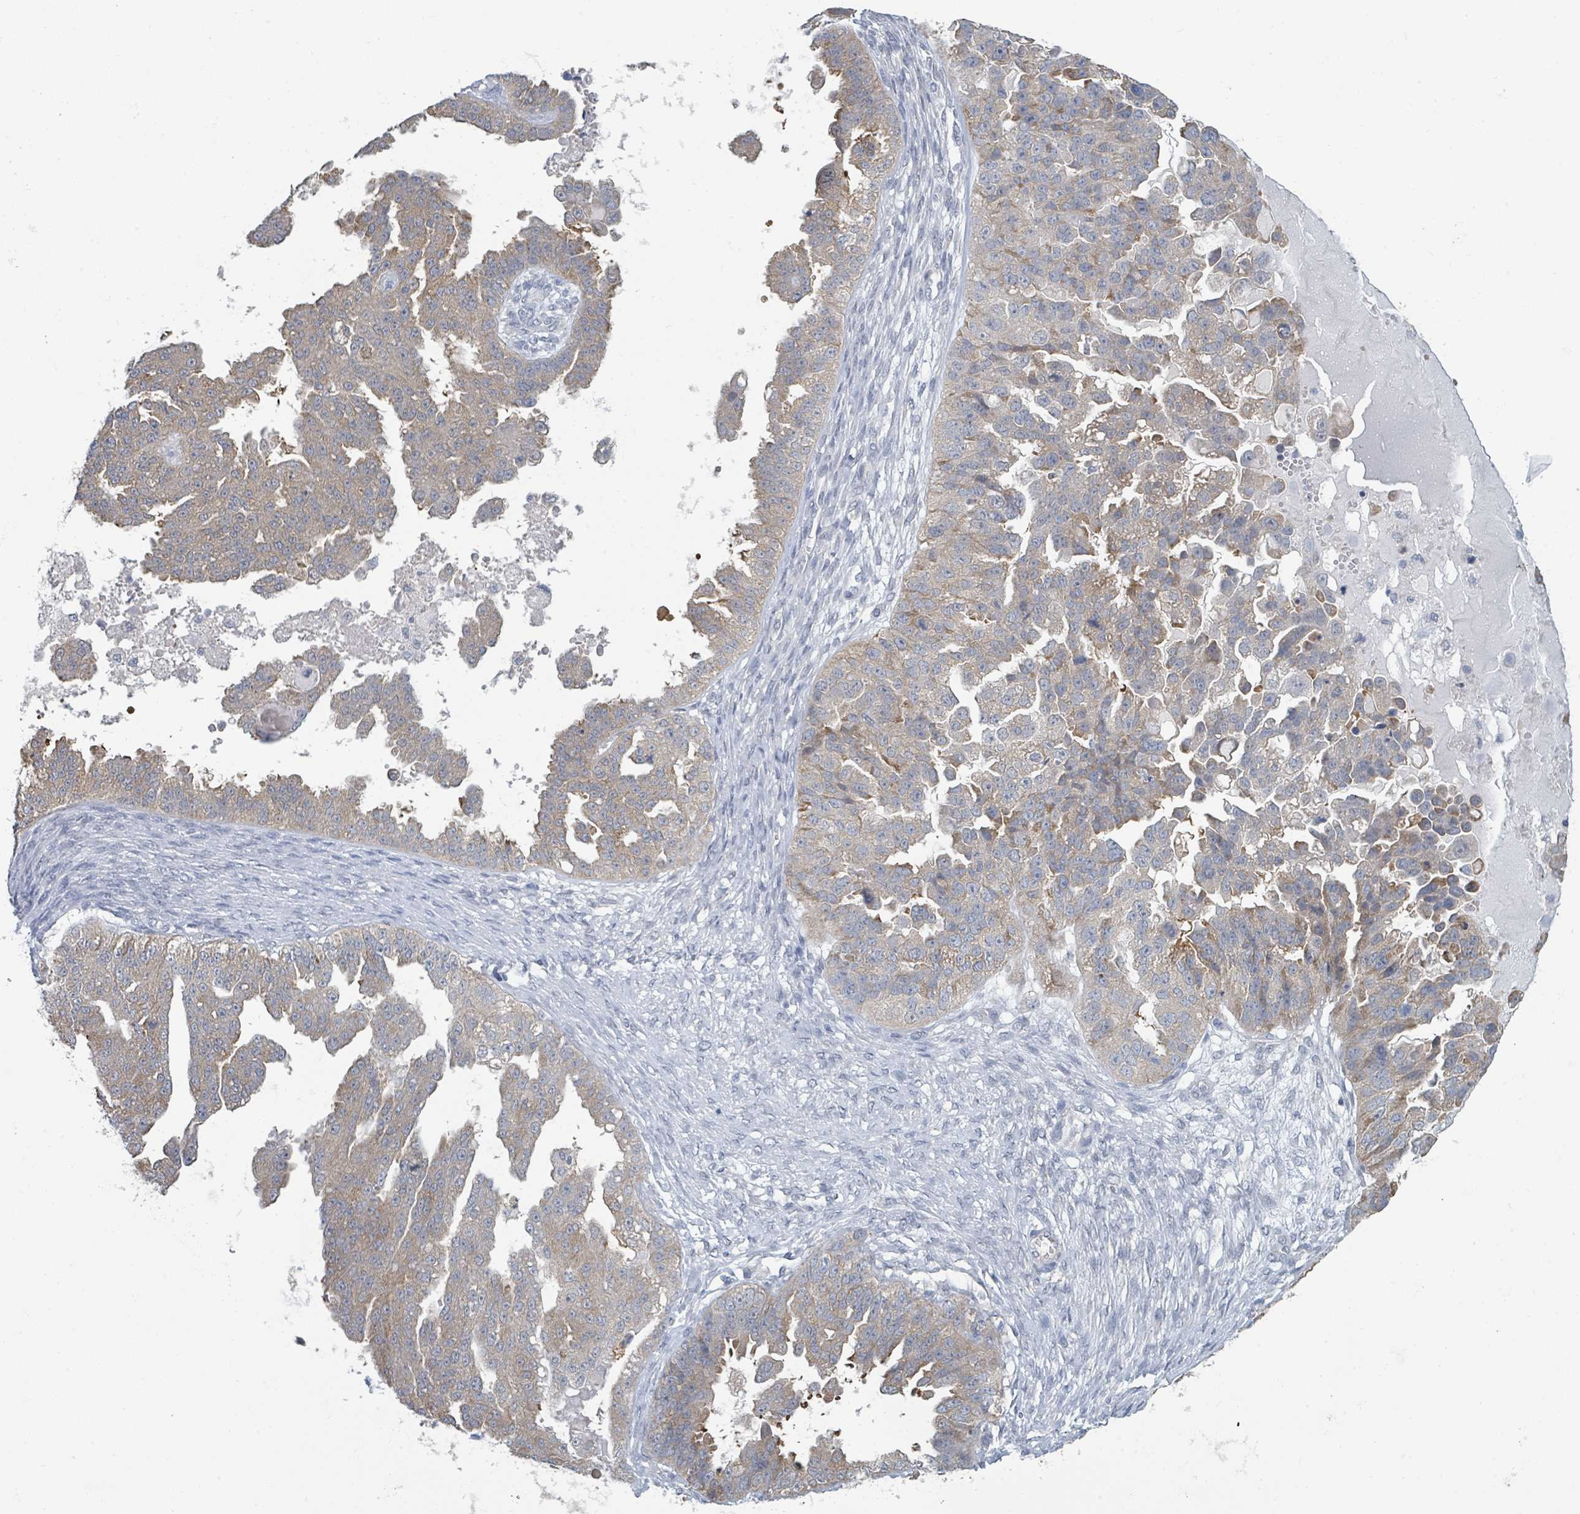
{"staining": {"intensity": "weak", "quantity": "25%-75%", "location": "cytoplasmic/membranous"}, "tissue": "ovarian cancer", "cell_type": "Tumor cells", "image_type": "cancer", "snomed": [{"axis": "morphology", "description": "Cystadenocarcinoma, serous, NOS"}, {"axis": "topography", "description": "Ovary"}], "caption": "Immunohistochemical staining of human ovarian cancer shows low levels of weak cytoplasmic/membranous expression in about 25%-75% of tumor cells. (Brightfield microscopy of DAB IHC at high magnification).", "gene": "ANKRD55", "patient": {"sex": "female", "age": 58}}